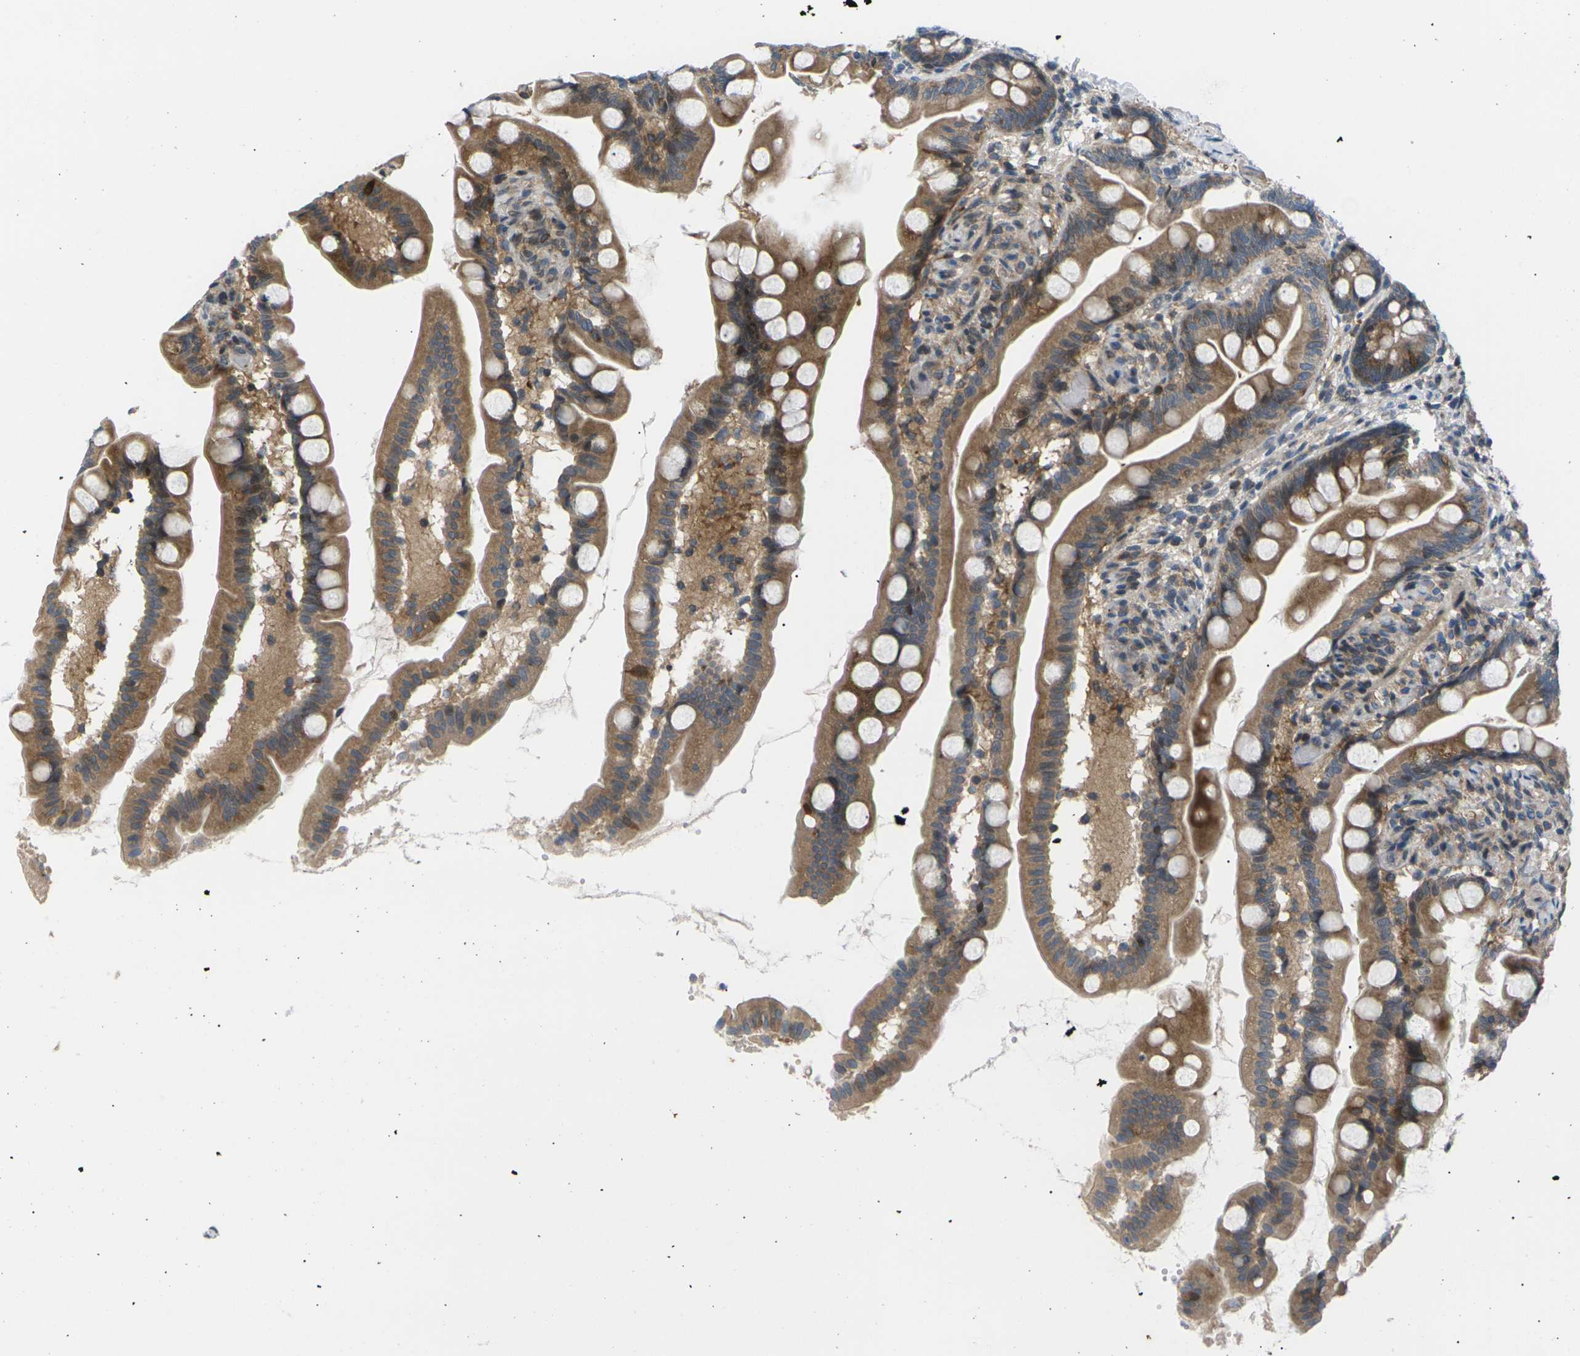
{"staining": {"intensity": "strong", "quantity": ">75%", "location": "cytoplasmic/membranous"}, "tissue": "small intestine", "cell_type": "Glandular cells", "image_type": "normal", "snomed": [{"axis": "morphology", "description": "Normal tissue, NOS"}, {"axis": "topography", "description": "Small intestine"}], "caption": "A micrograph of small intestine stained for a protein reveals strong cytoplasmic/membranous brown staining in glandular cells. (IHC, brightfield microscopy, high magnification).", "gene": "RPS6KA3", "patient": {"sex": "female", "age": 56}}